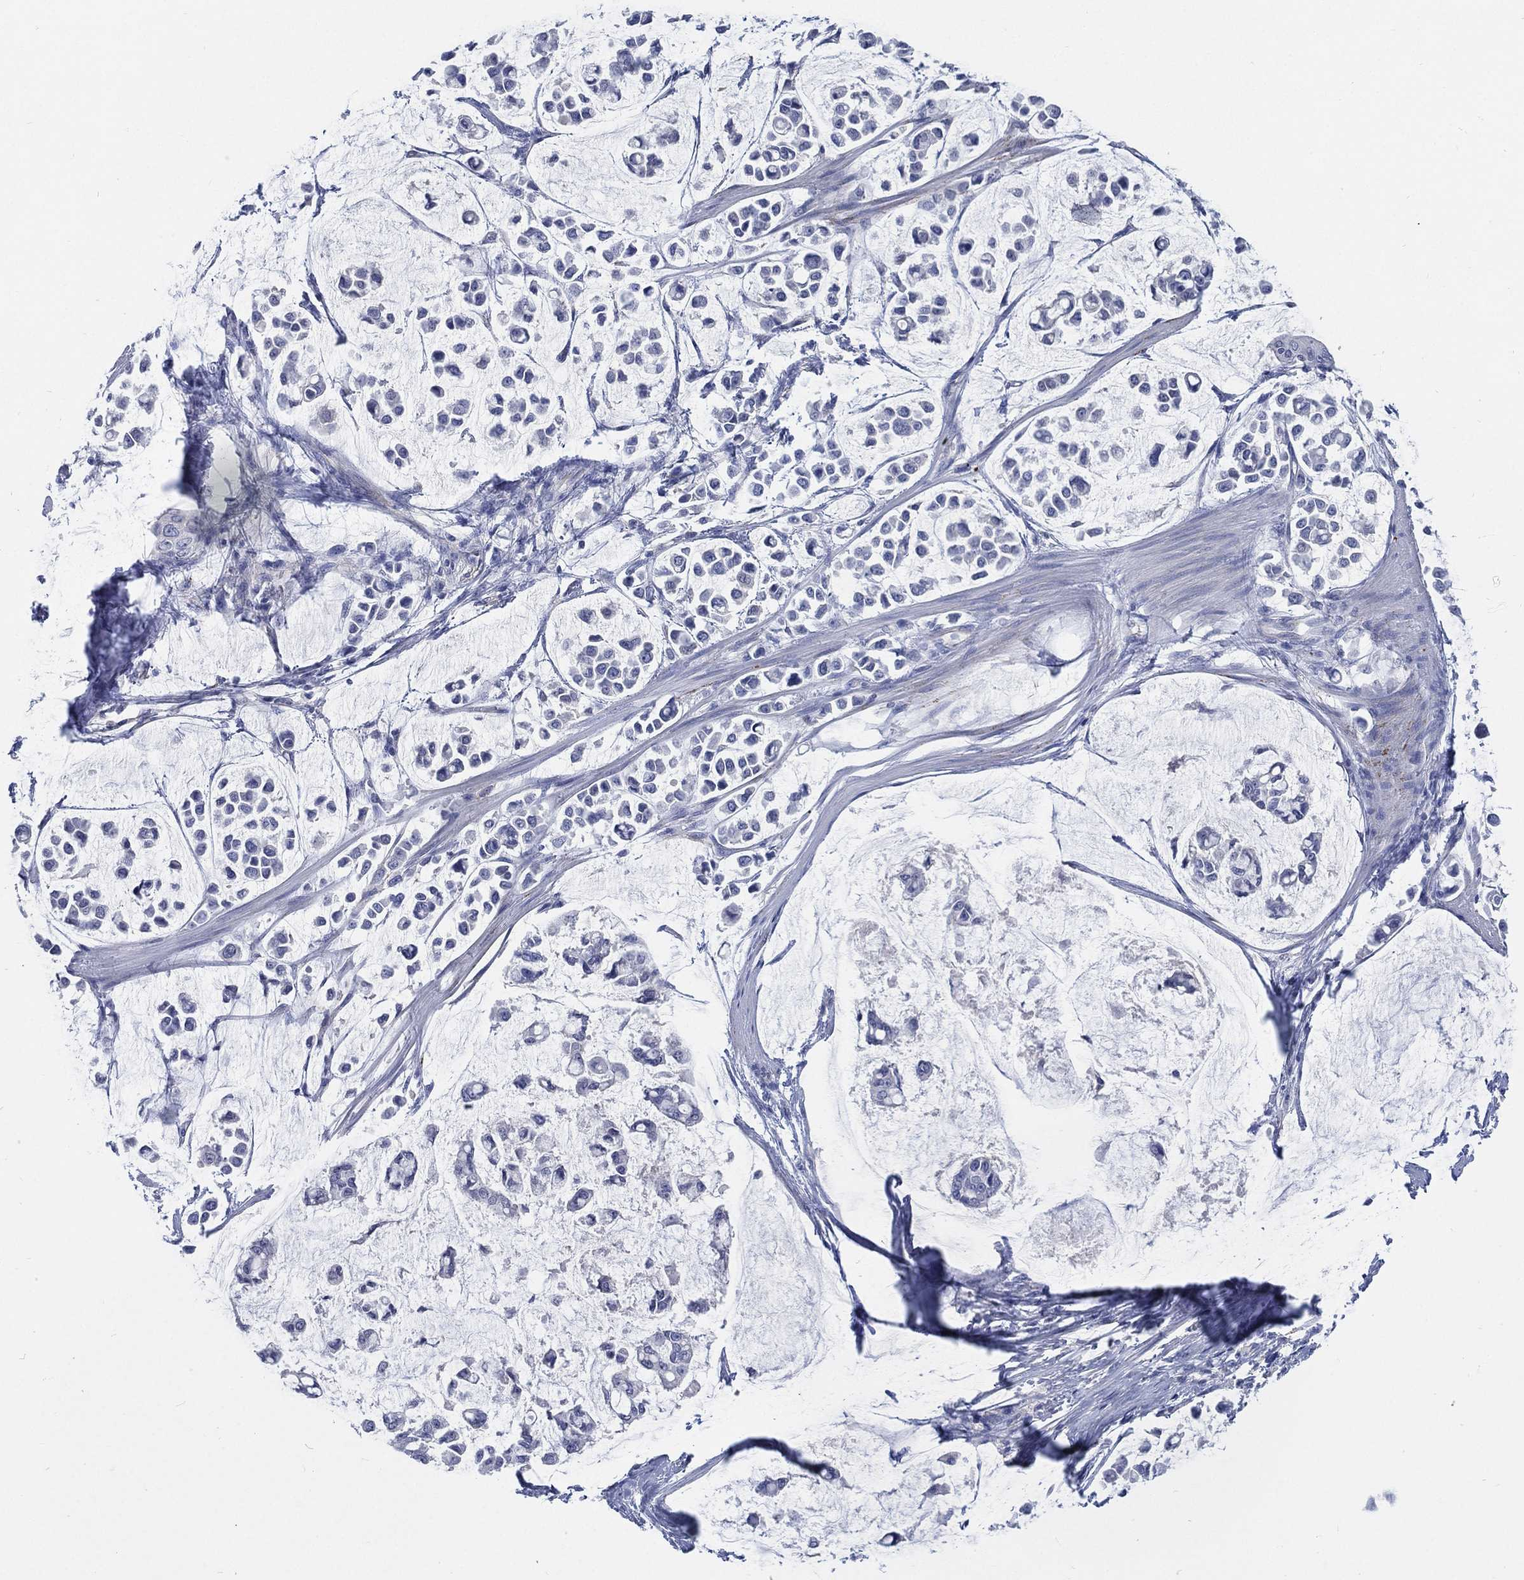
{"staining": {"intensity": "negative", "quantity": "none", "location": "none"}, "tissue": "stomach cancer", "cell_type": "Tumor cells", "image_type": "cancer", "snomed": [{"axis": "morphology", "description": "Adenocarcinoma, NOS"}, {"axis": "topography", "description": "Stomach"}], "caption": "Stomach adenocarcinoma was stained to show a protein in brown. There is no significant positivity in tumor cells.", "gene": "C5orf46", "patient": {"sex": "male", "age": 82}}